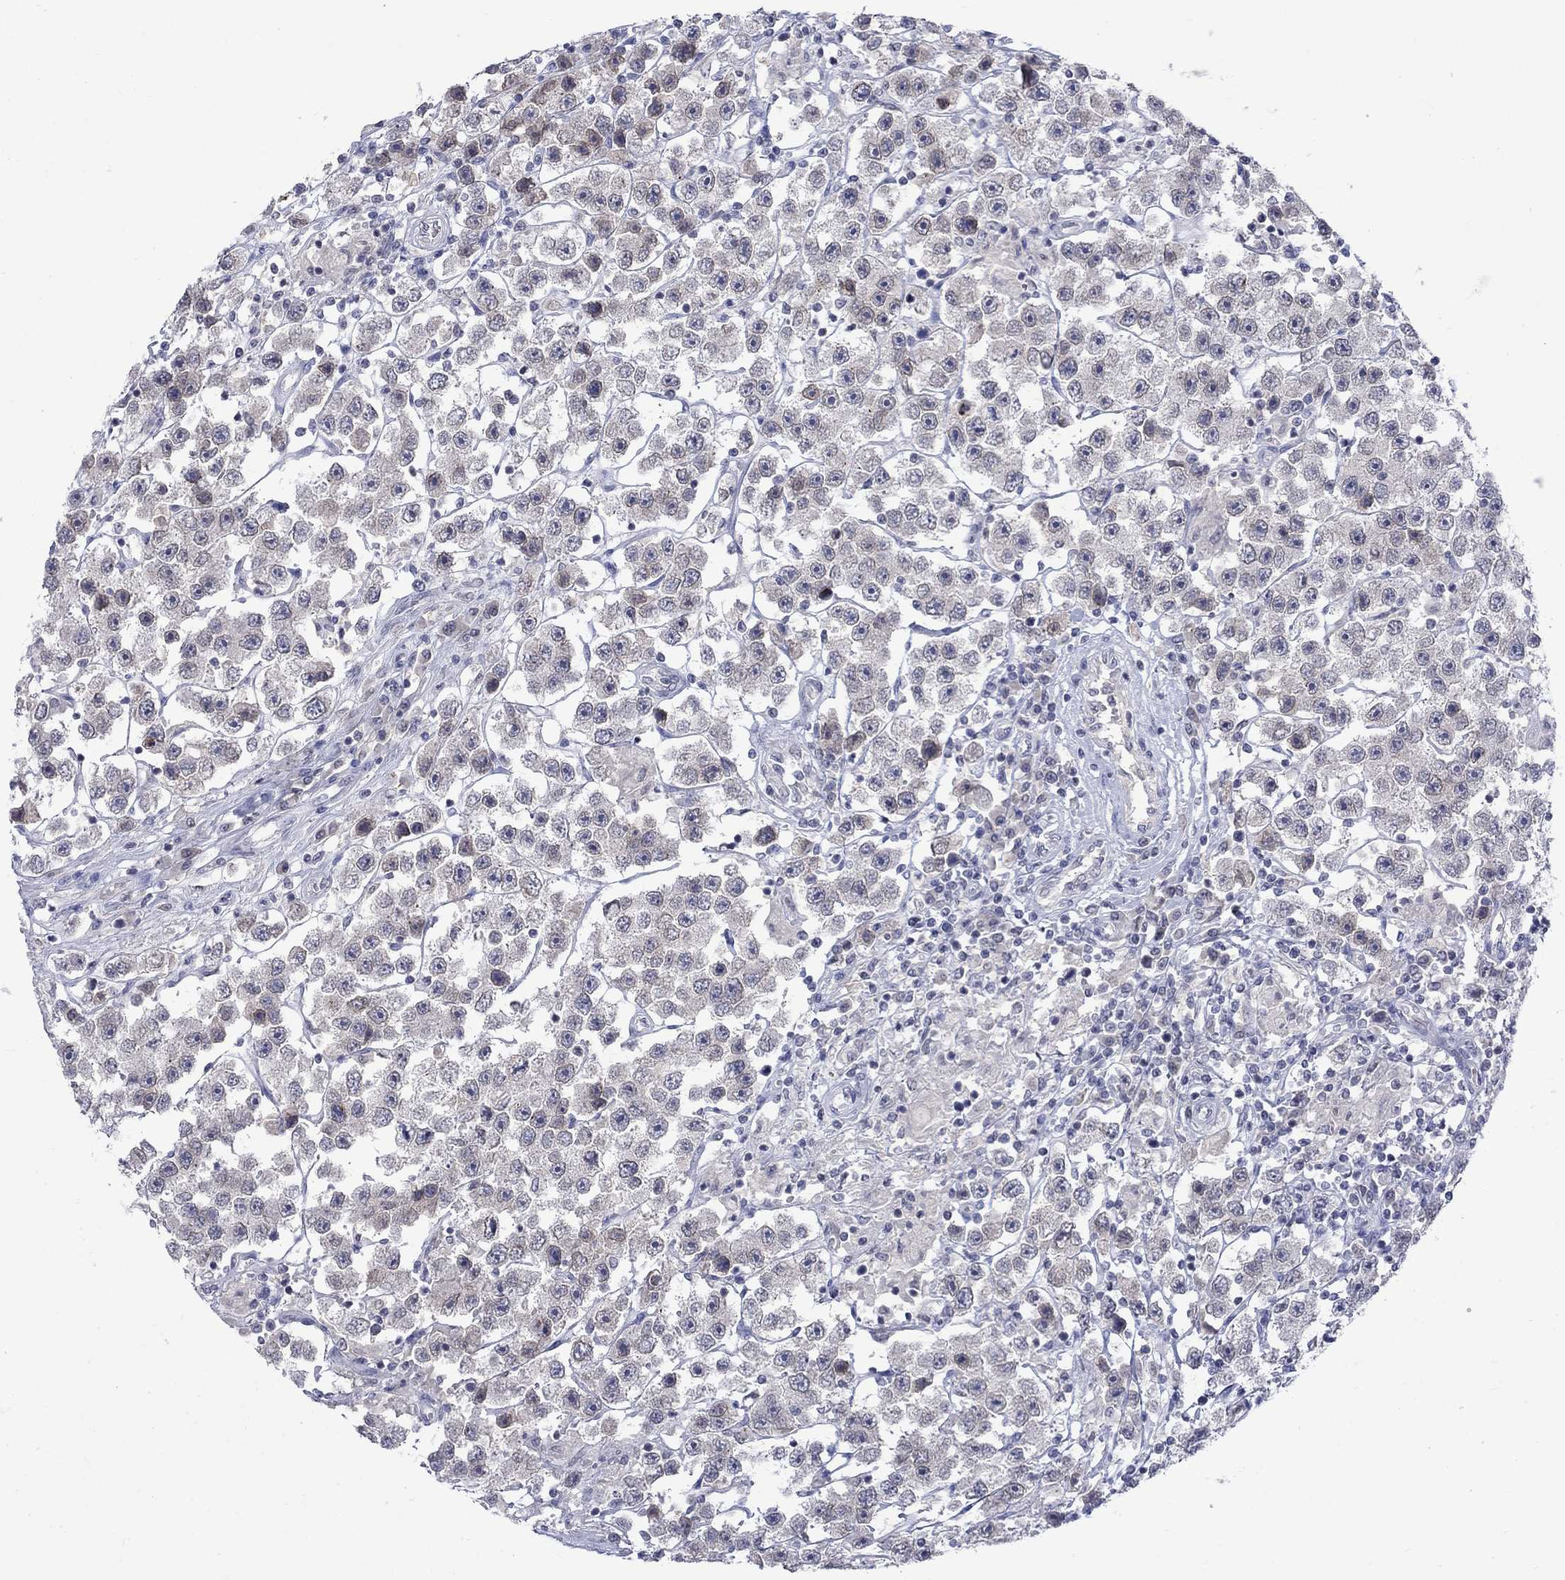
{"staining": {"intensity": "negative", "quantity": "none", "location": "none"}, "tissue": "testis cancer", "cell_type": "Tumor cells", "image_type": "cancer", "snomed": [{"axis": "morphology", "description": "Seminoma, NOS"}, {"axis": "topography", "description": "Testis"}], "caption": "Testis cancer stained for a protein using immunohistochemistry shows no positivity tumor cells.", "gene": "NSMF", "patient": {"sex": "male", "age": 45}}